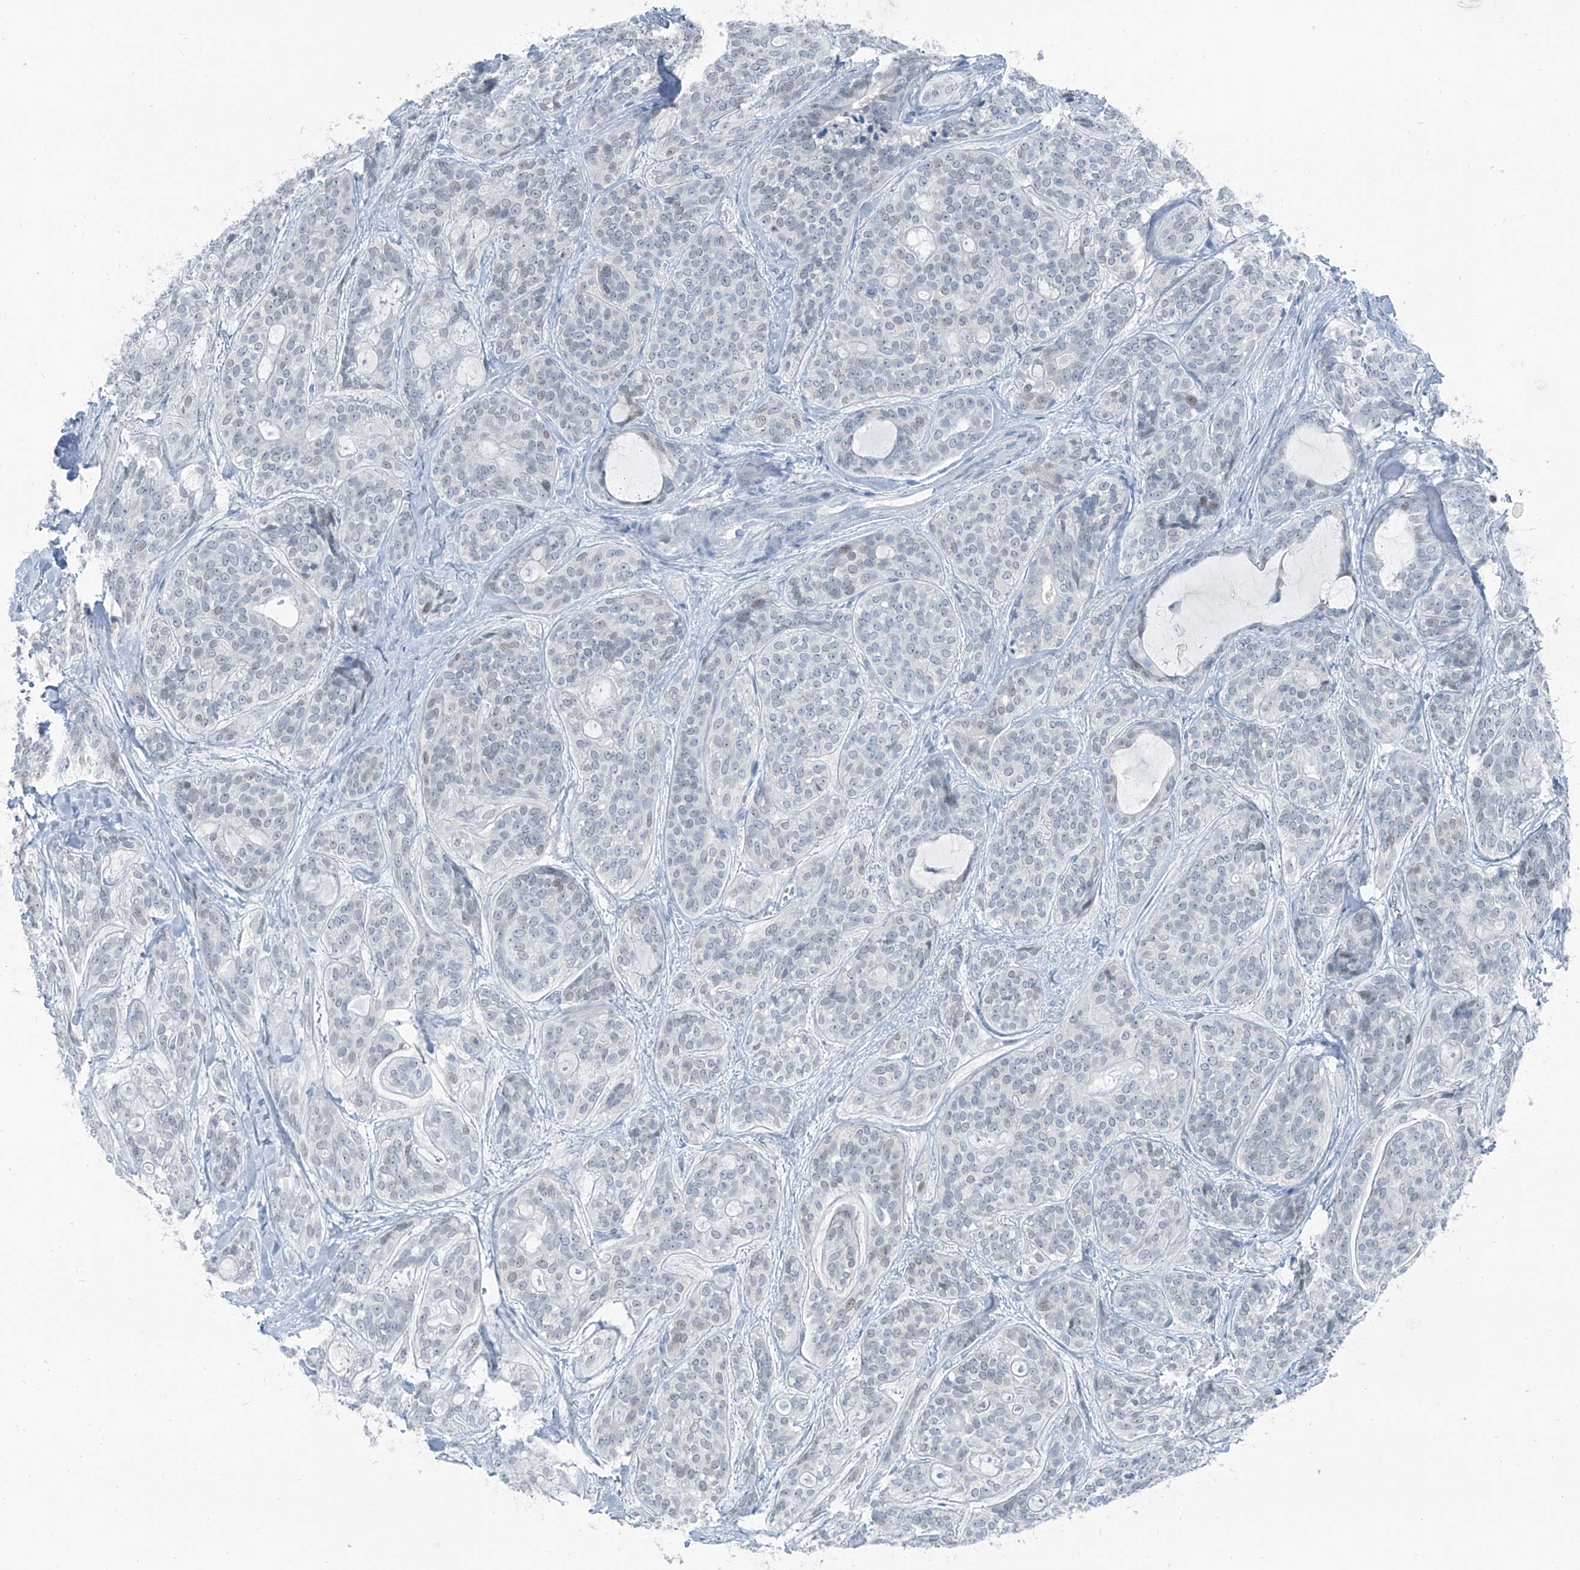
{"staining": {"intensity": "negative", "quantity": "none", "location": "none"}, "tissue": "head and neck cancer", "cell_type": "Tumor cells", "image_type": "cancer", "snomed": [{"axis": "morphology", "description": "Adenocarcinoma, NOS"}, {"axis": "topography", "description": "Head-Neck"}], "caption": "This photomicrograph is of head and neck adenocarcinoma stained with immunohistochemistry (IHC) to label a protein in brown with the nuclei are counter-stained blue. There is no staining in tumor cells. (Immunohistochemistry (ihc), brightfield microscopy, high magnification).", "gene": "RGN", "patient": {"sex": "male", "age": 66}}